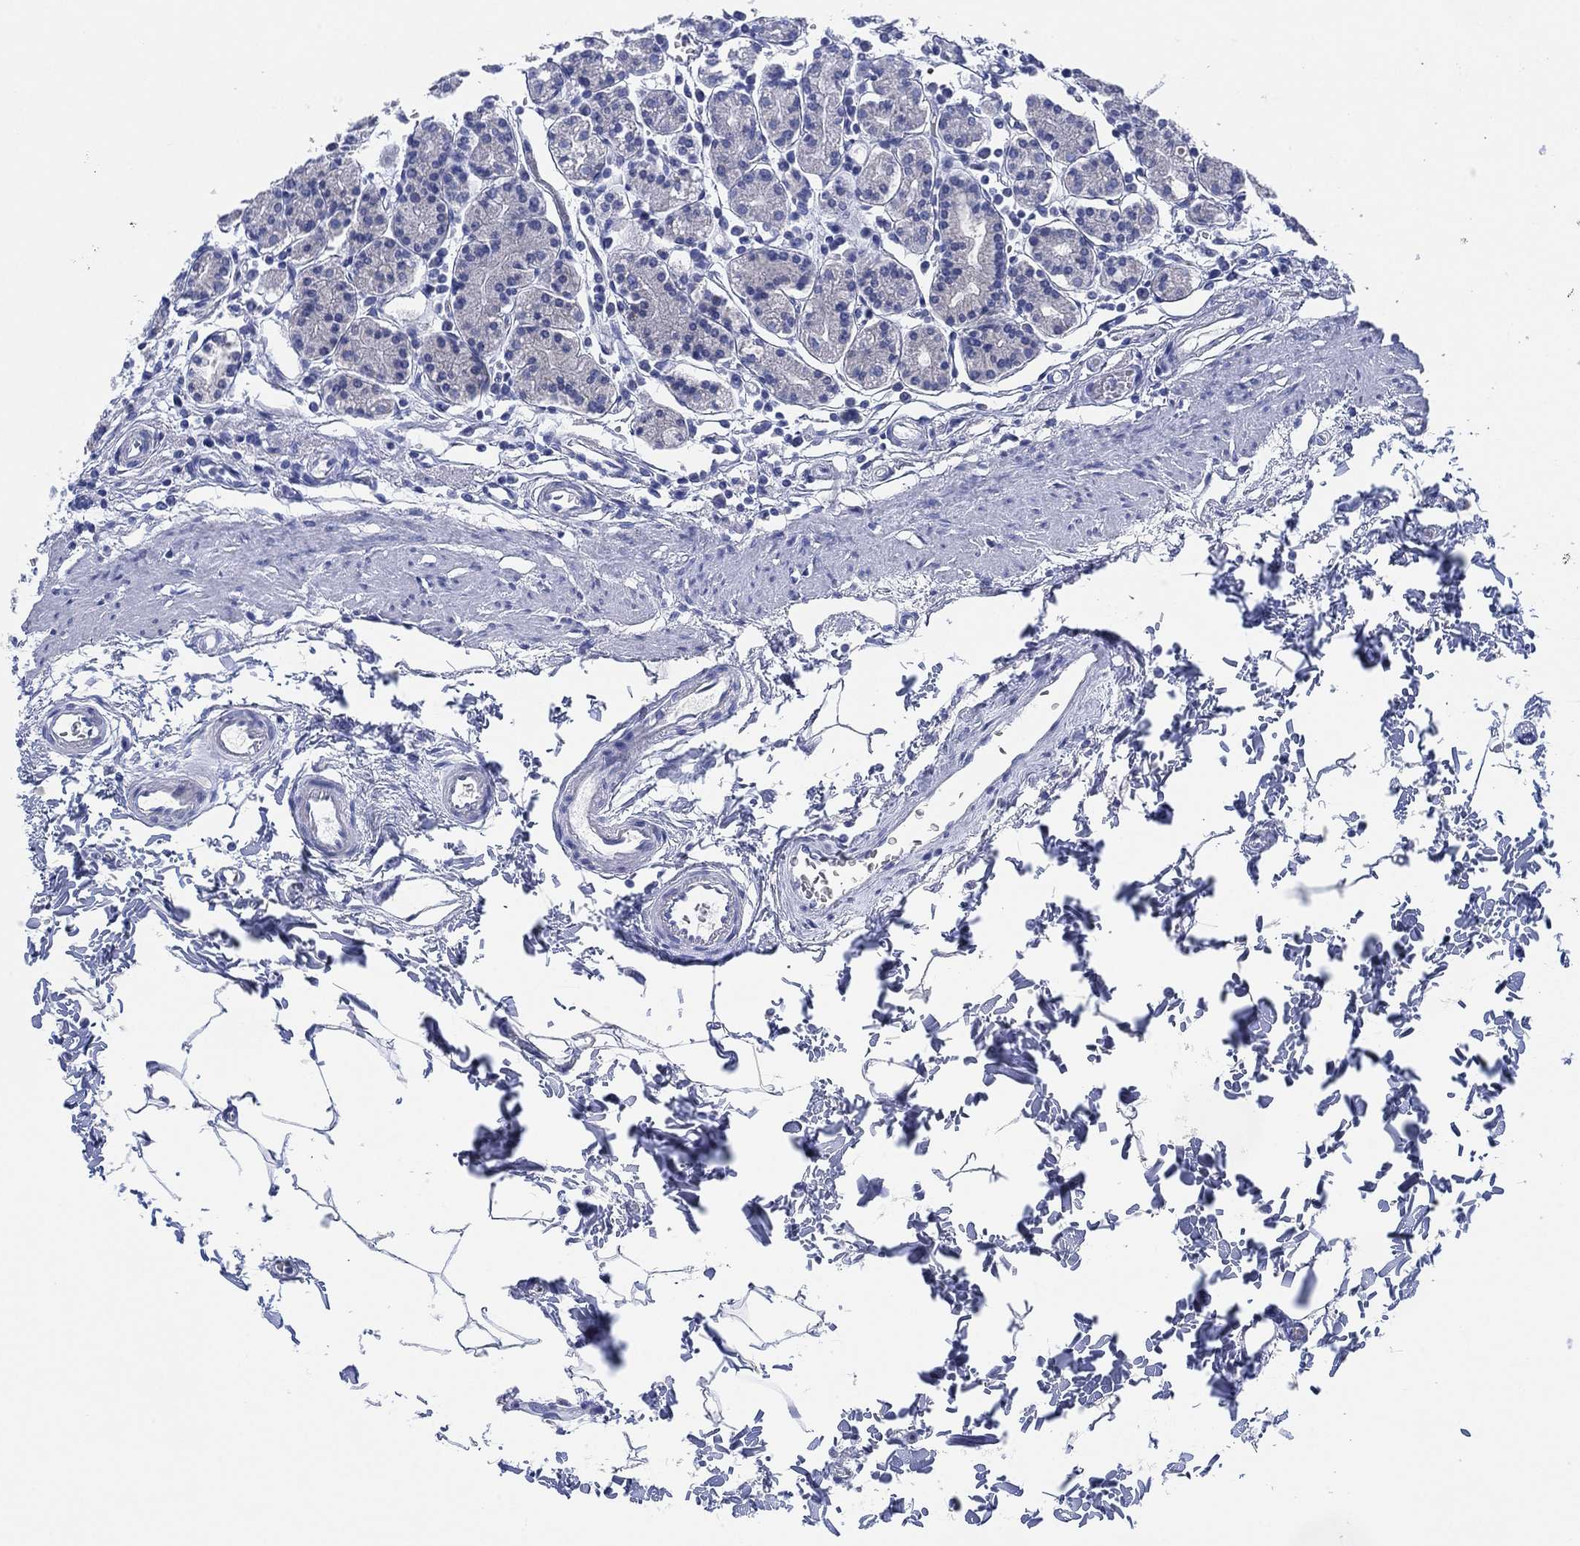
{"staining": {"intensity": "negative", "quantity": "none", "location": "none"}, "tissue": "stomach", "cell_type": "Glandular cells", "image_type": "normal", "snomed": [{"axis": "morphology", "description": "Normal tissue, NOS"}, {"axis": "topography", "description": "Stomach, upper"}, {"axis": "topography", "description": "Stomach"}], "caption": "Human stomach stained for a protein using immunohistochemistry exhibits no expression in glandular cells.", "gene": "SLC9C2", "patient": {"sex": "male", "age": 62}}